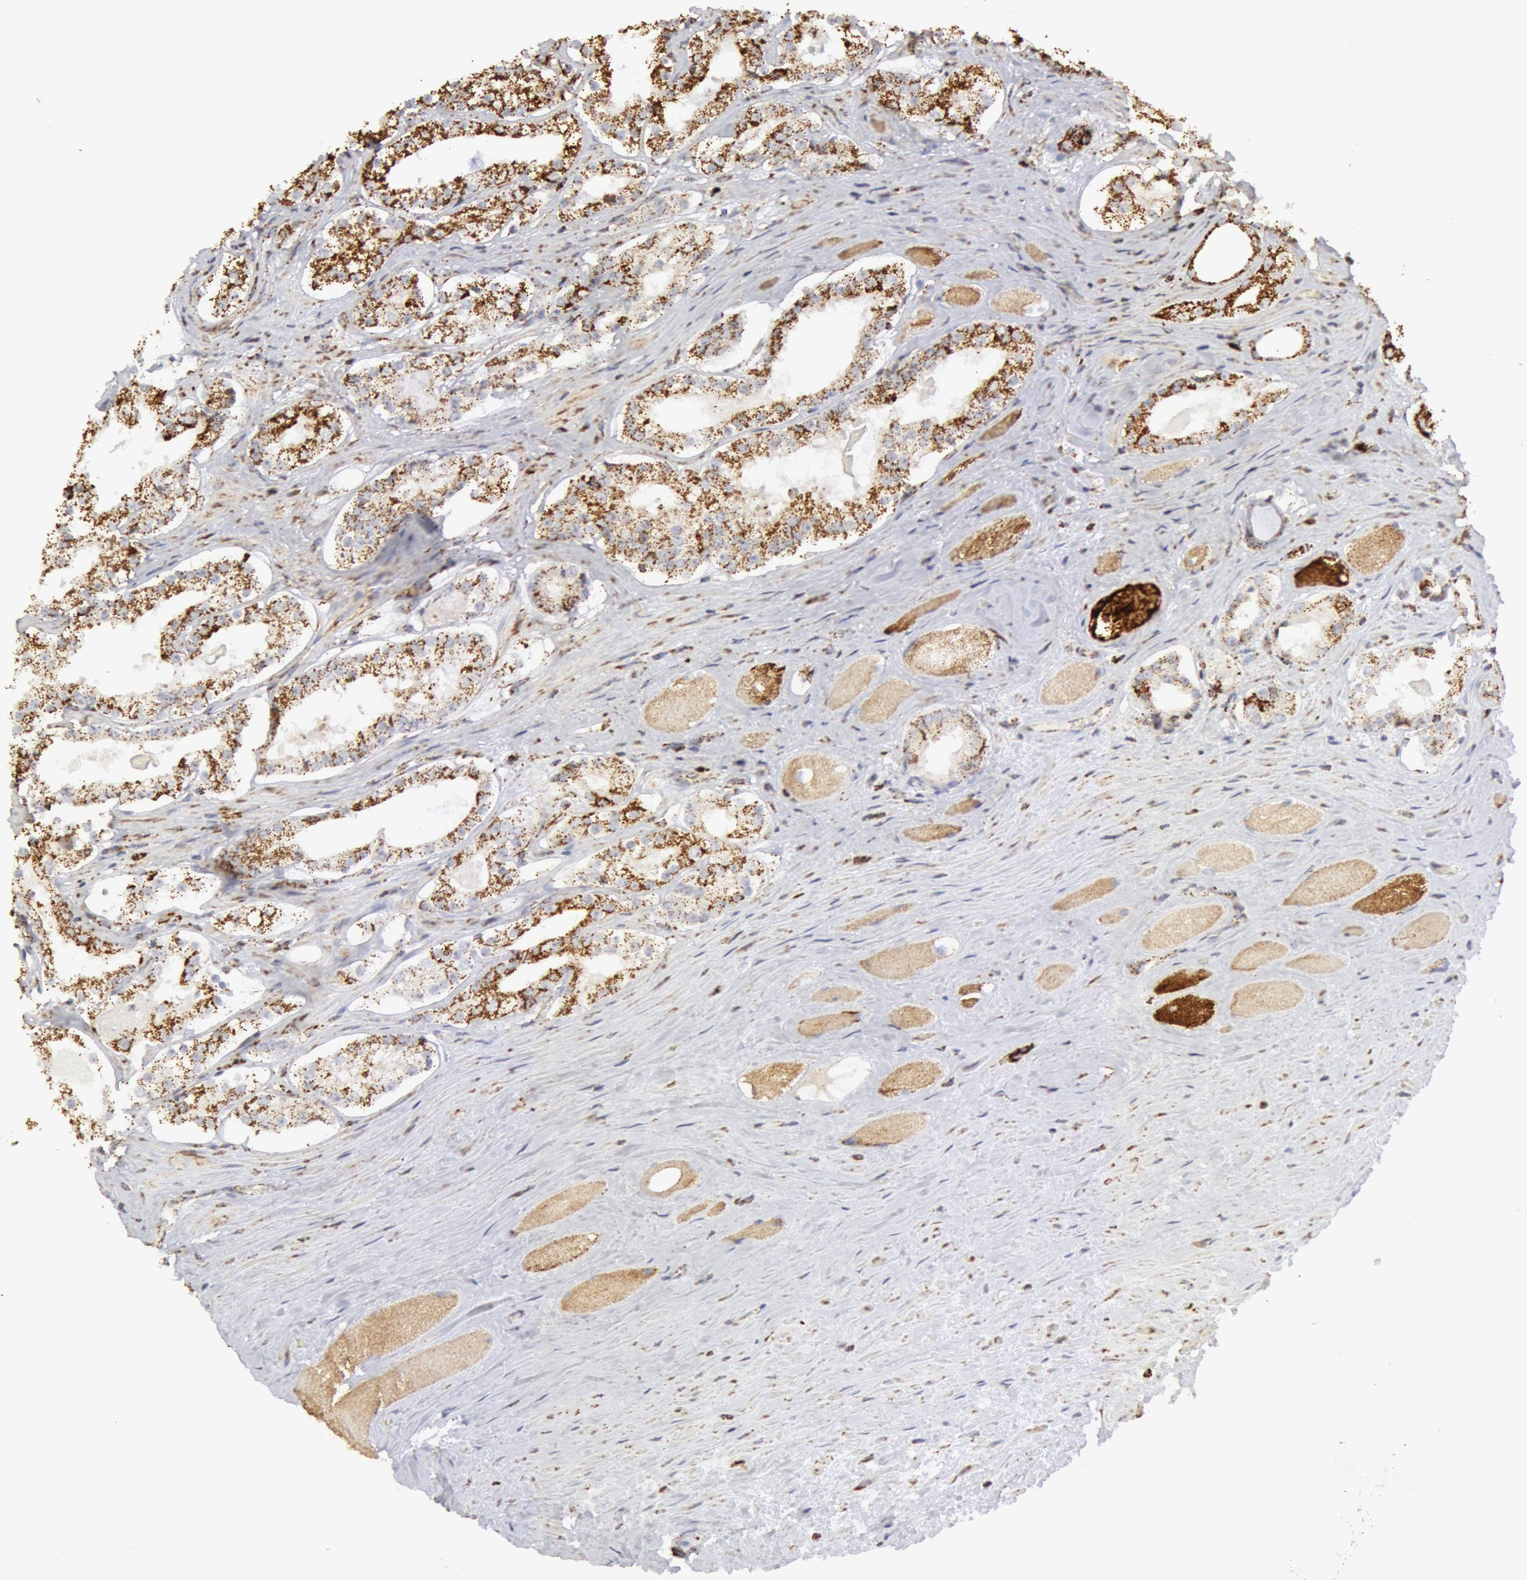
{"staining": {"intensity": "strong", "quantity": ">75%", "location": "cytoplasmic/membranous"}, "tissue": "prostate cancer", "cell_type": "Tumor cells", "image_type": "cancer", "snomed": [{"axis": "morphology", "description": "Adenocarcinoma, Medium grade"}, {"axis": "topography", "description": "Prostate"}], "caption": "Immunohistochemistry (IHC) (DAB (3,3'-diaminobenzidine)) staining of prostate cancer demonstrates strong cytoplasmic/membranous protein staining in about >75% of tumor cells.", "gene": "ATP5F1B", "patient": {"sex": "male", "age": 73}}